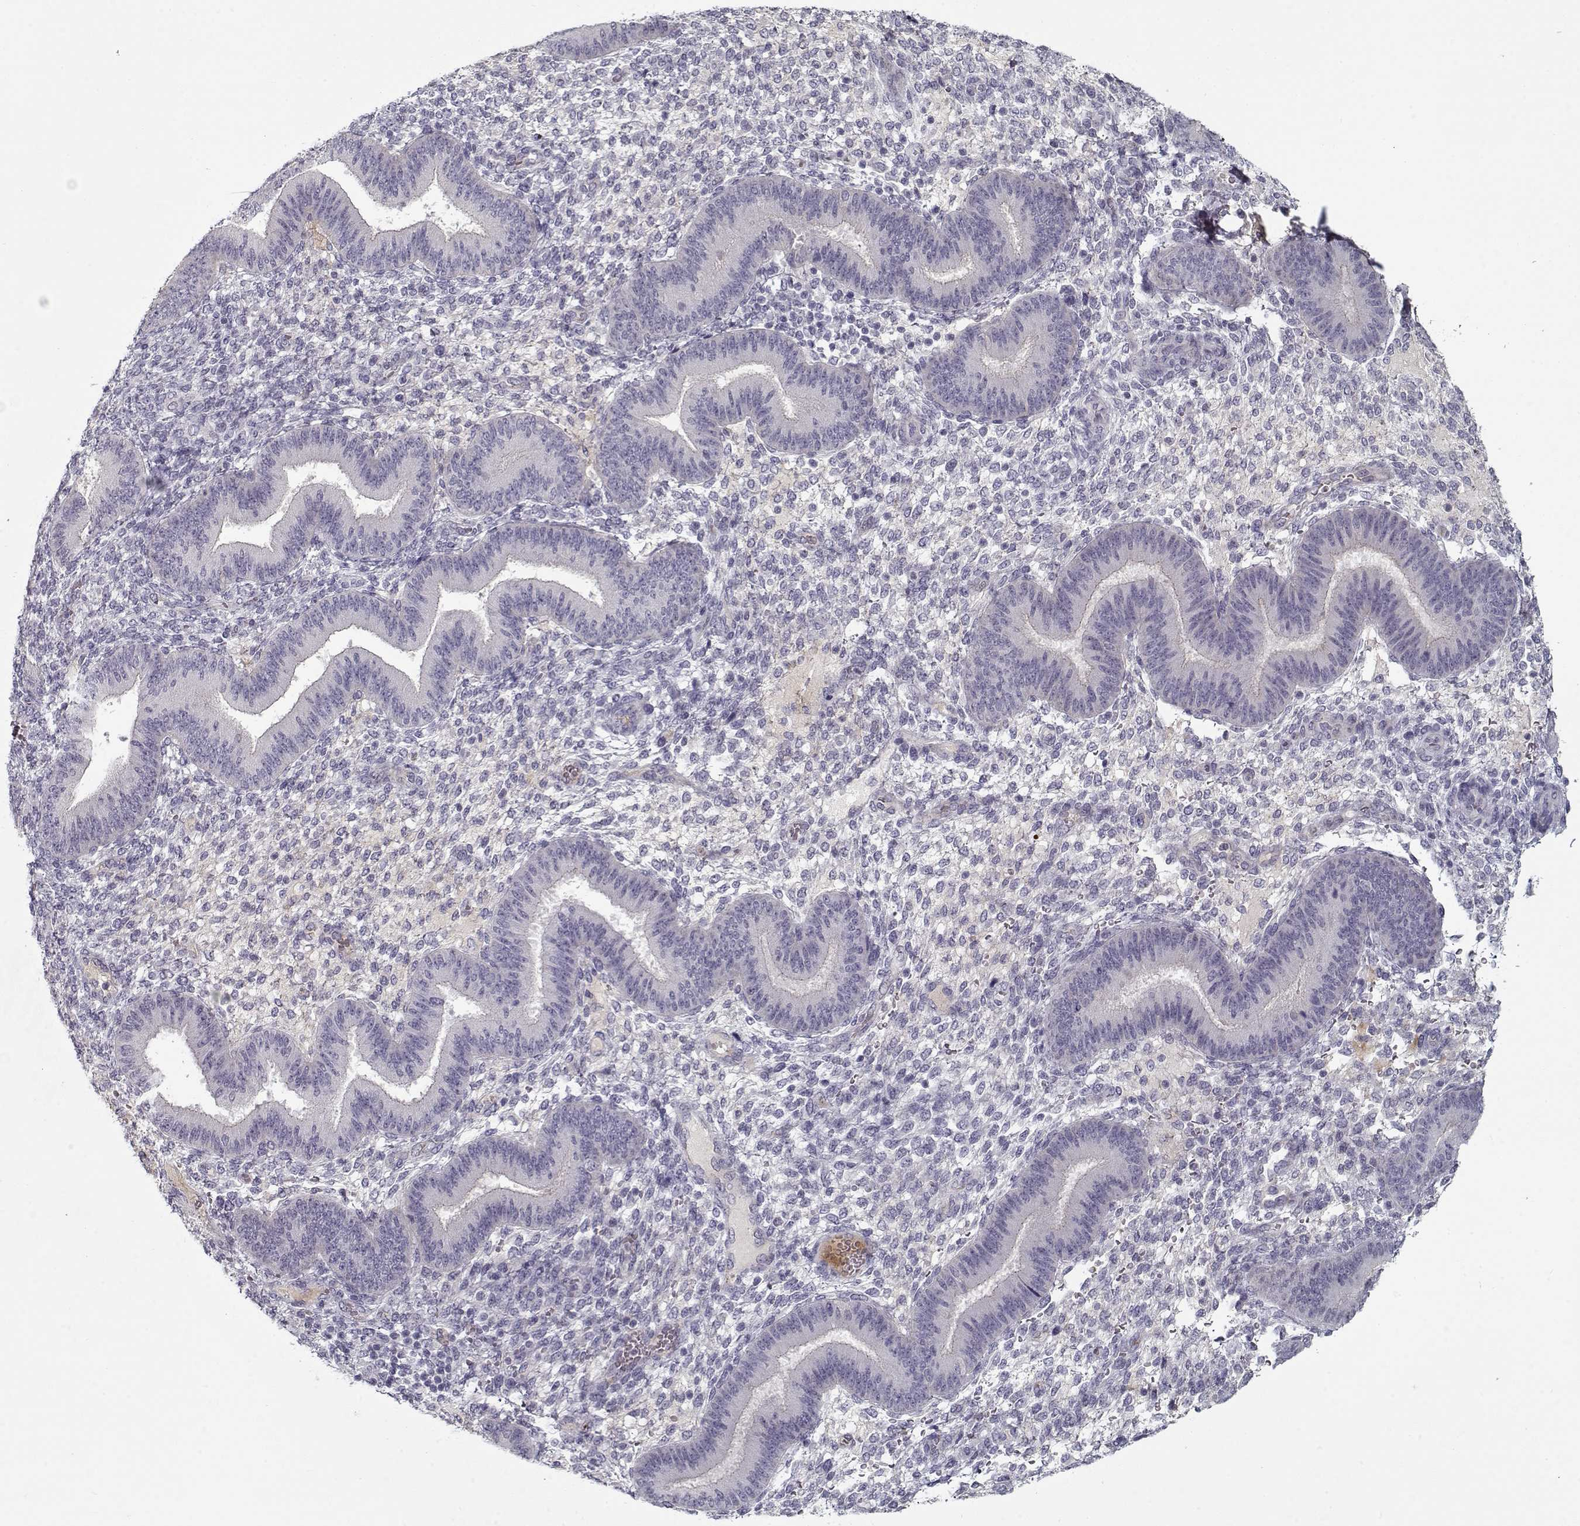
{"staining": {"intensity": "negative", "quantity": "none", "location": "none"}, "tissue": "endometrium", "cell_type": "Cells in endometrial stroma", "image_type": "normal", "snomed": [{"axis": "morphology", "description": "Normal tissue, NOS"}, {"axis": "topography", "description": "Endometrium"}], "caption": "Immunohistochemical staining of unremarkable human endometrium displays no significant expression in cells in endometrial stroma.", "gene": "DDX25", "patient": {"sex": "female", "age": 39}}